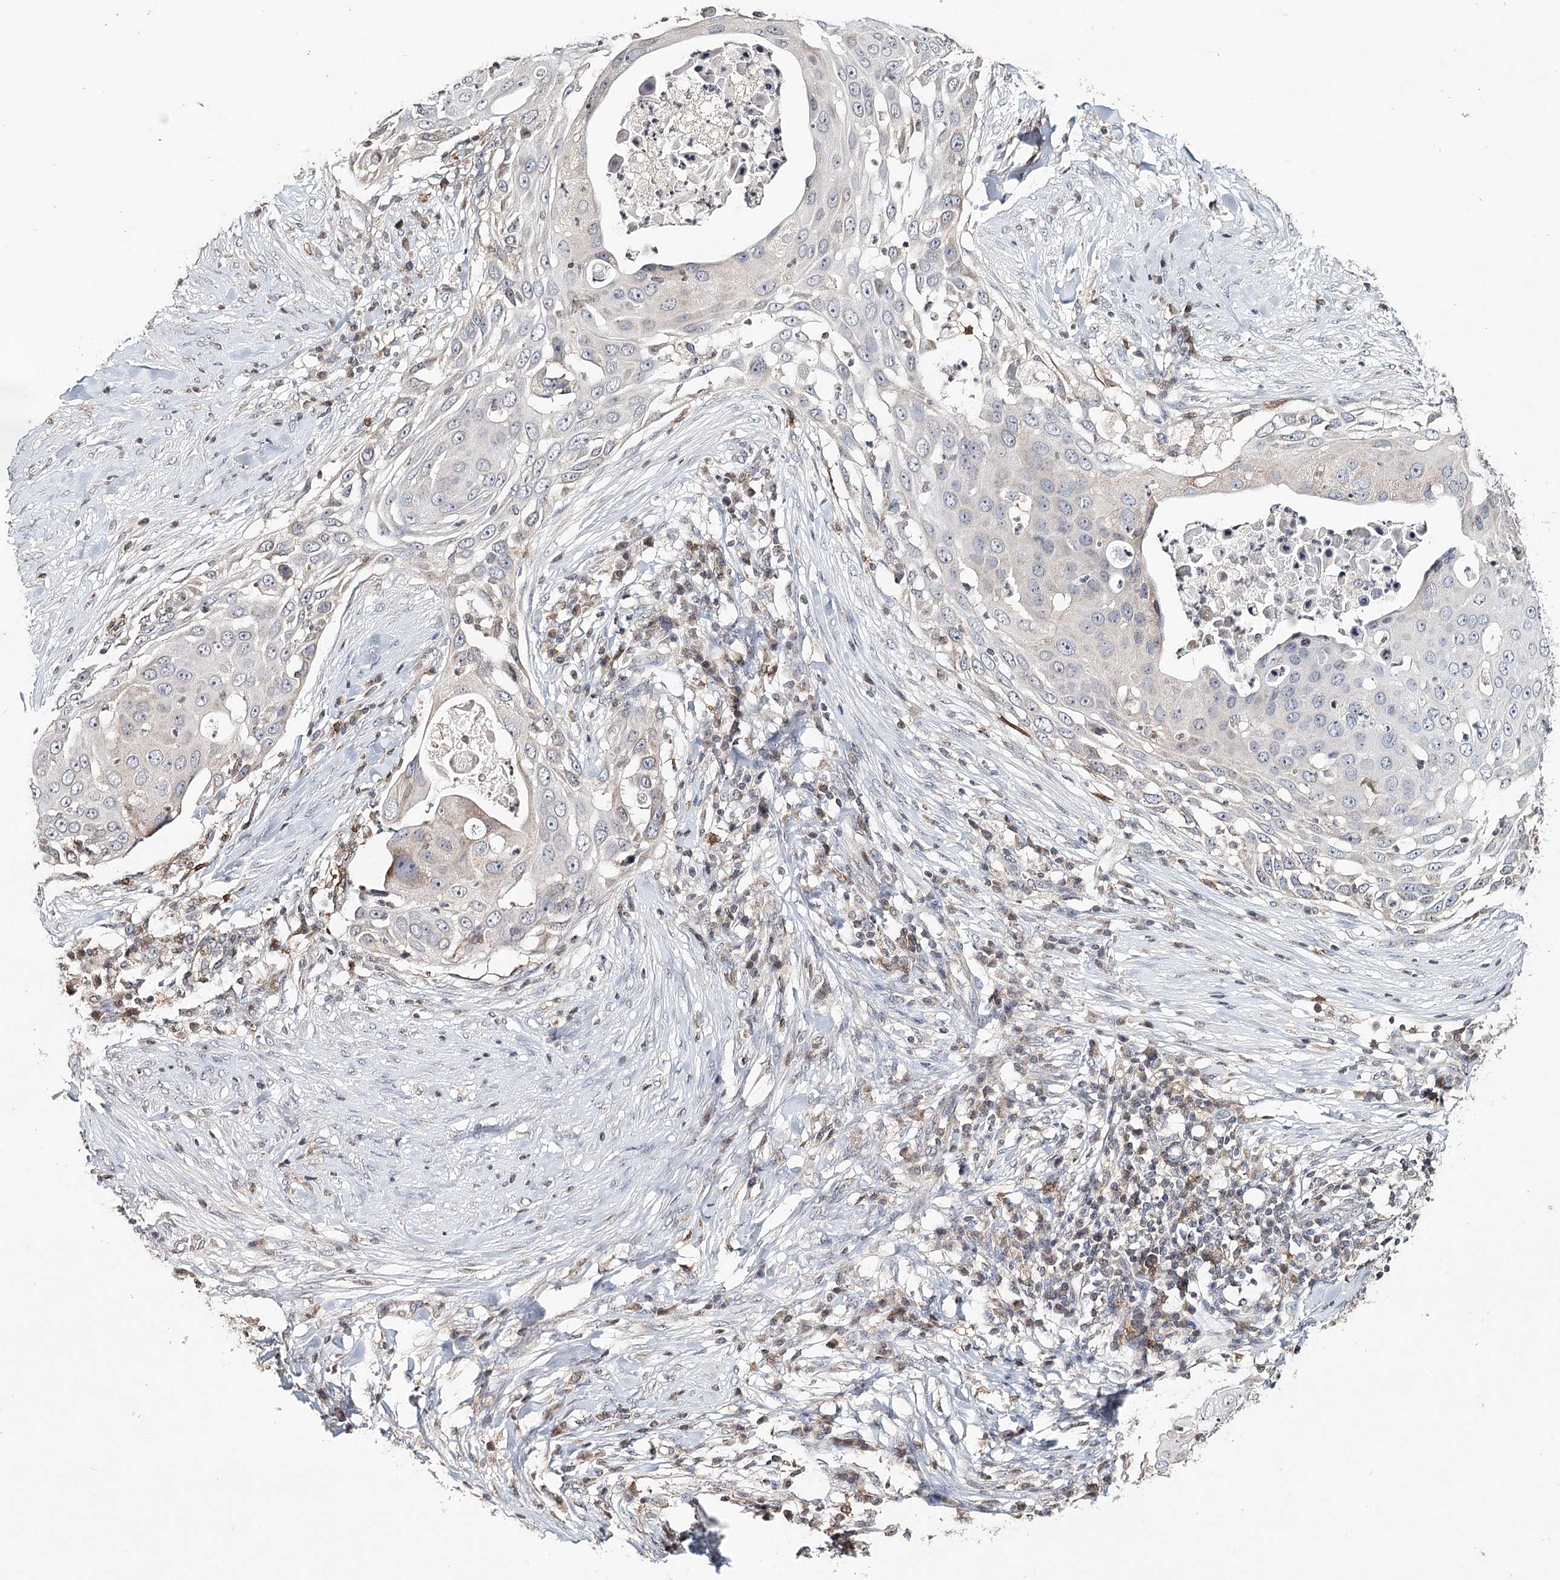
{"staining": {"intensity": "weak", "quantity": "<25%", "location": "cytoplasmic/membranous"}, "tissue": "skin cancer", "cell_type": "Tumor cells", "image_type": "cancer", "snomed": [{"axis": "morphology", "description": "Squamous cell carcinoma, NOS"}, {"axis": "topography", "description": "Skin"}], "caption": "An IHC image of skin cancer (squamous cell carcinoma) is shown. There is no staining in tumor cells of skin cancer (squamous cell carcinoma).", "gene": "ICOS", "patient": {"sex": "female", "age": 44}}